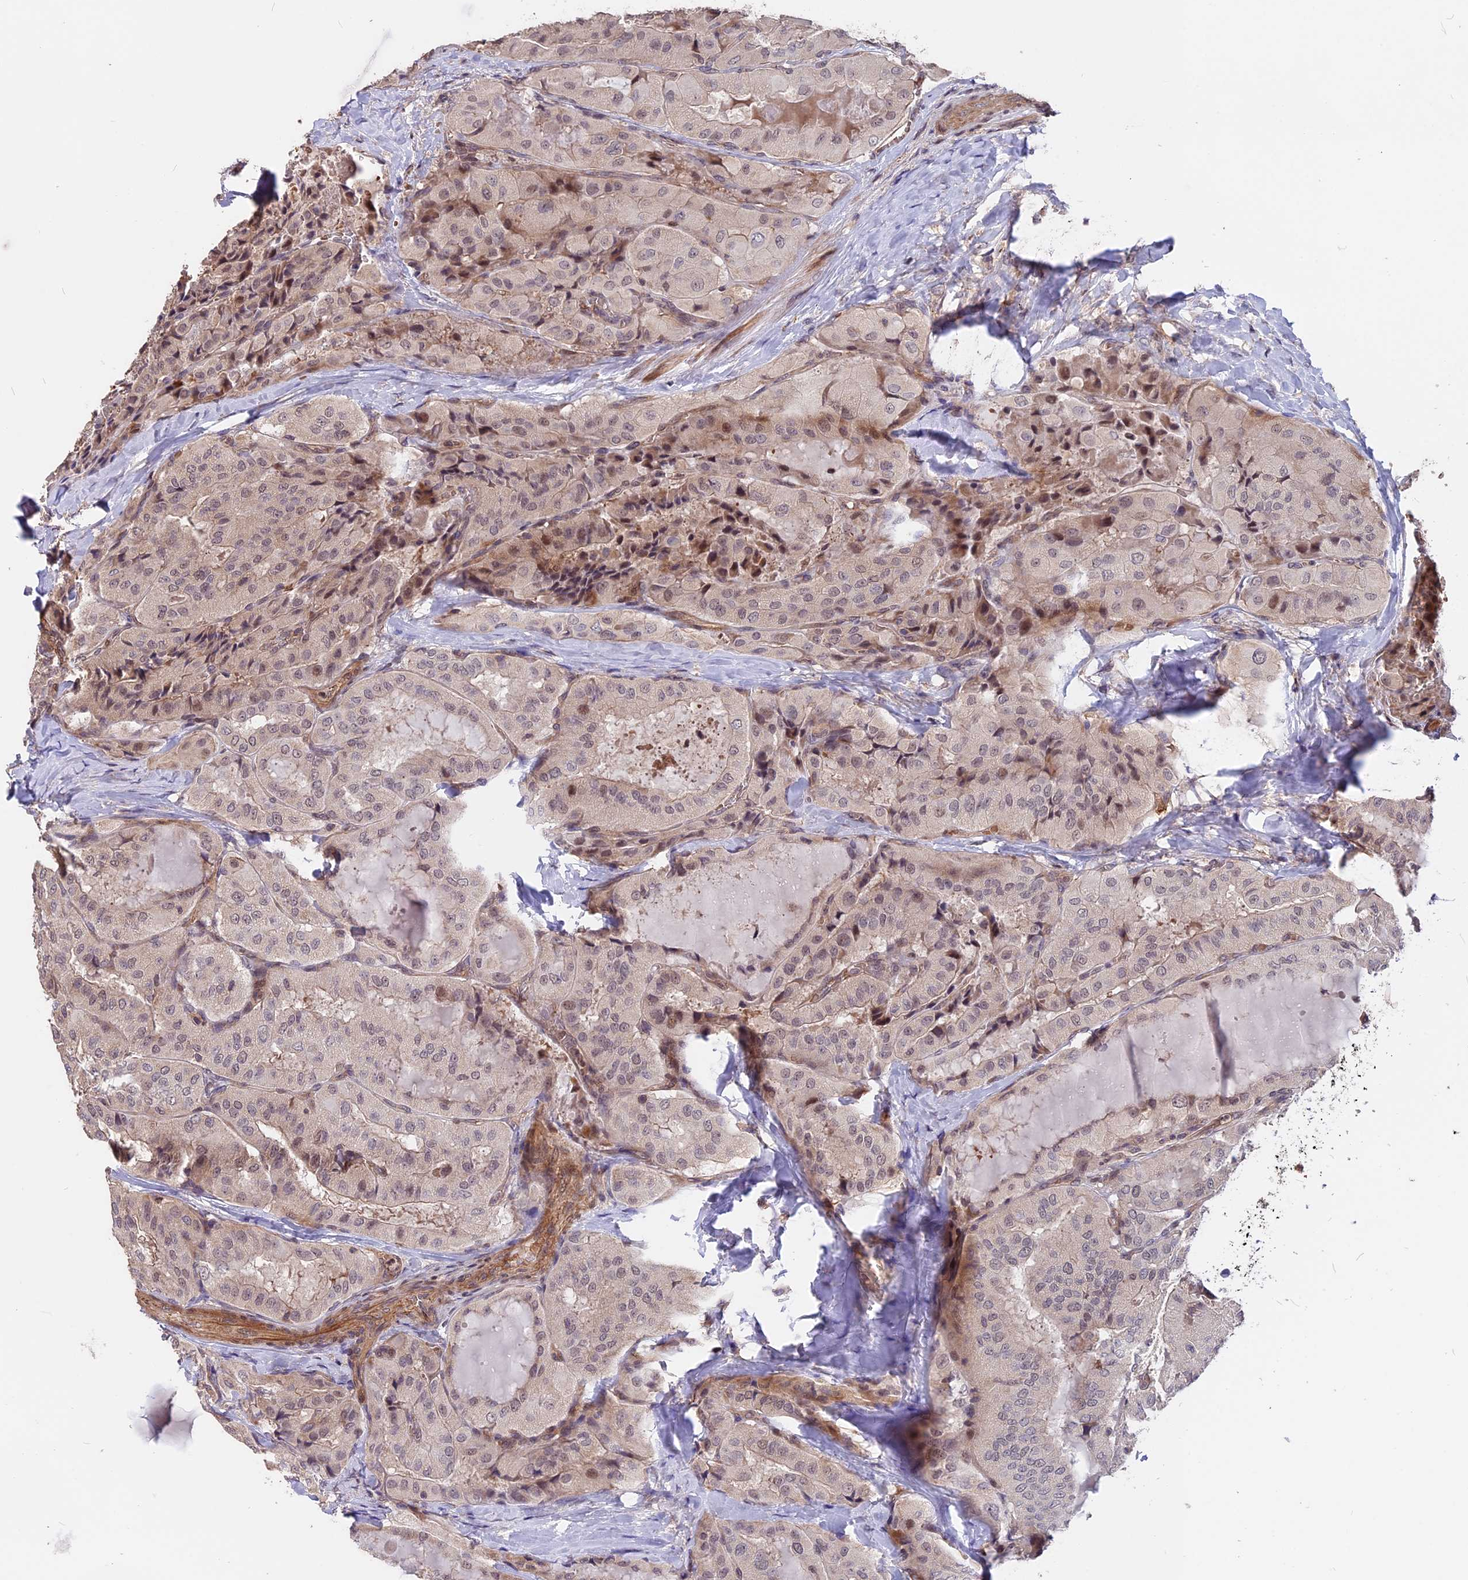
{"staining": {"intensity": "negative", "quantity": "none", "location": "none"}, "tissue": "thyroid cancer", "cell_type": "Tumor cells", "image_type": "cancer", "snomed": [{"axis": "morphology", "description": "Normal tissue, NOS"}, {"axis": "morphology", "description": "Papillary adenocarcinoma, NOS"}, {"axis": "topography", "description": "Thyroid gland"}], "caption": "This histopathology image is of thyroid papillary adenocarcinoma stained with IHC to label a protein in brown with the nuclei are counter-stained blue. There is no staining in tumor cells.", "gene": "ZC3H10", "patient": {"sex": "female", "age": 59}}